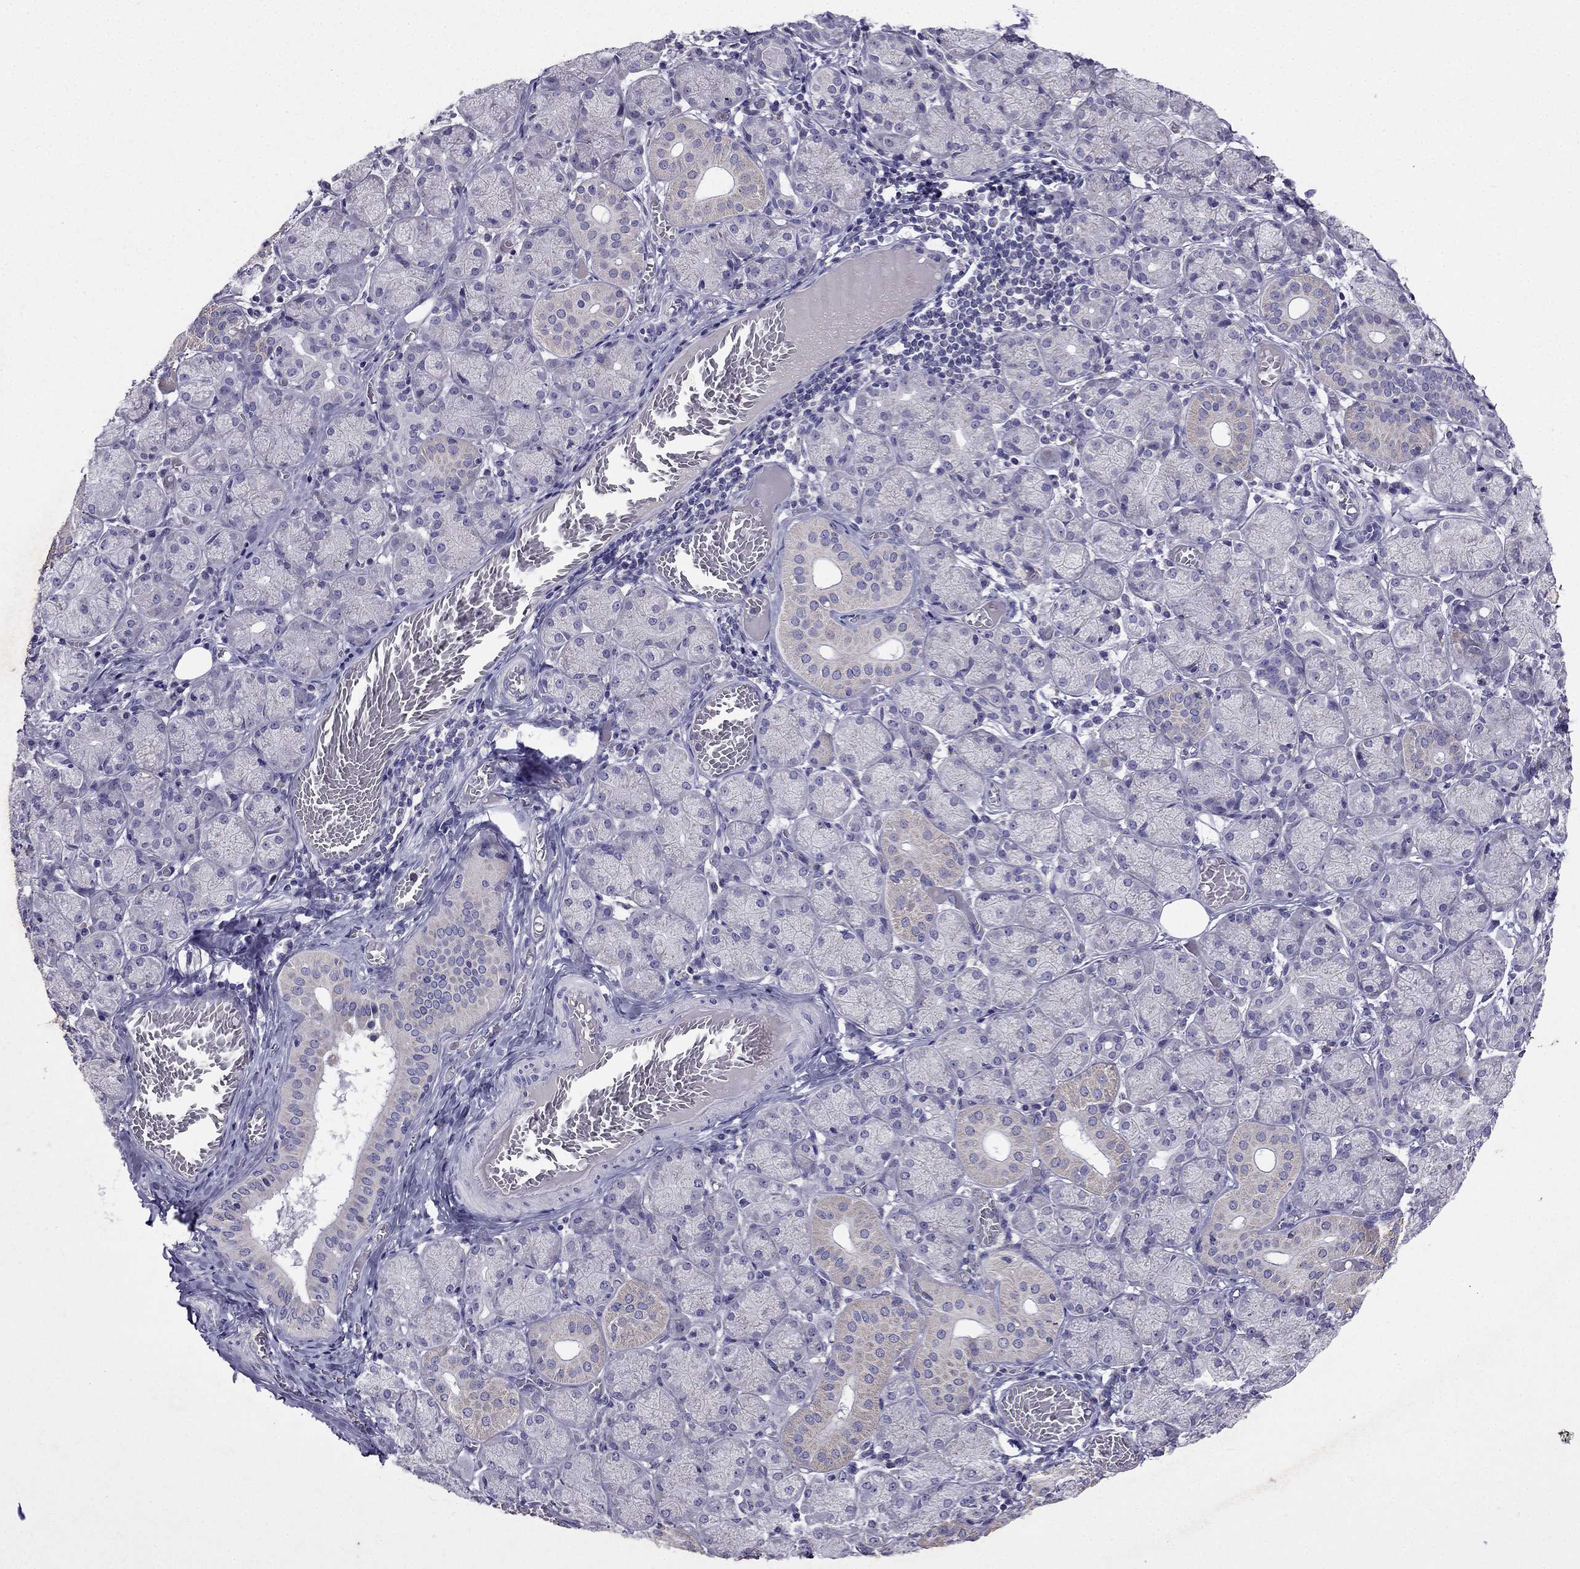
{"staining": {"intensity": "negative", "quantity": "none", "location": "none"}, "tissue": "salivary gland", "cell_type": "Glandular cells", "image_type": "normal", "snomed": [{"axis": "morphology", "description": "Normal tissue, NOS"}, {"axis": "topography", "description": "Salivary gland"}, {"axis": "topography", "description": "Peripheral nerve tissue"}], "caption": "Immunohistochemistry image of normal human salivary gland stained for a protein (brown), which shows no expression in glandular cells.", "gene": "DSC1", "patient": {"sex": "female", "age": 24}}